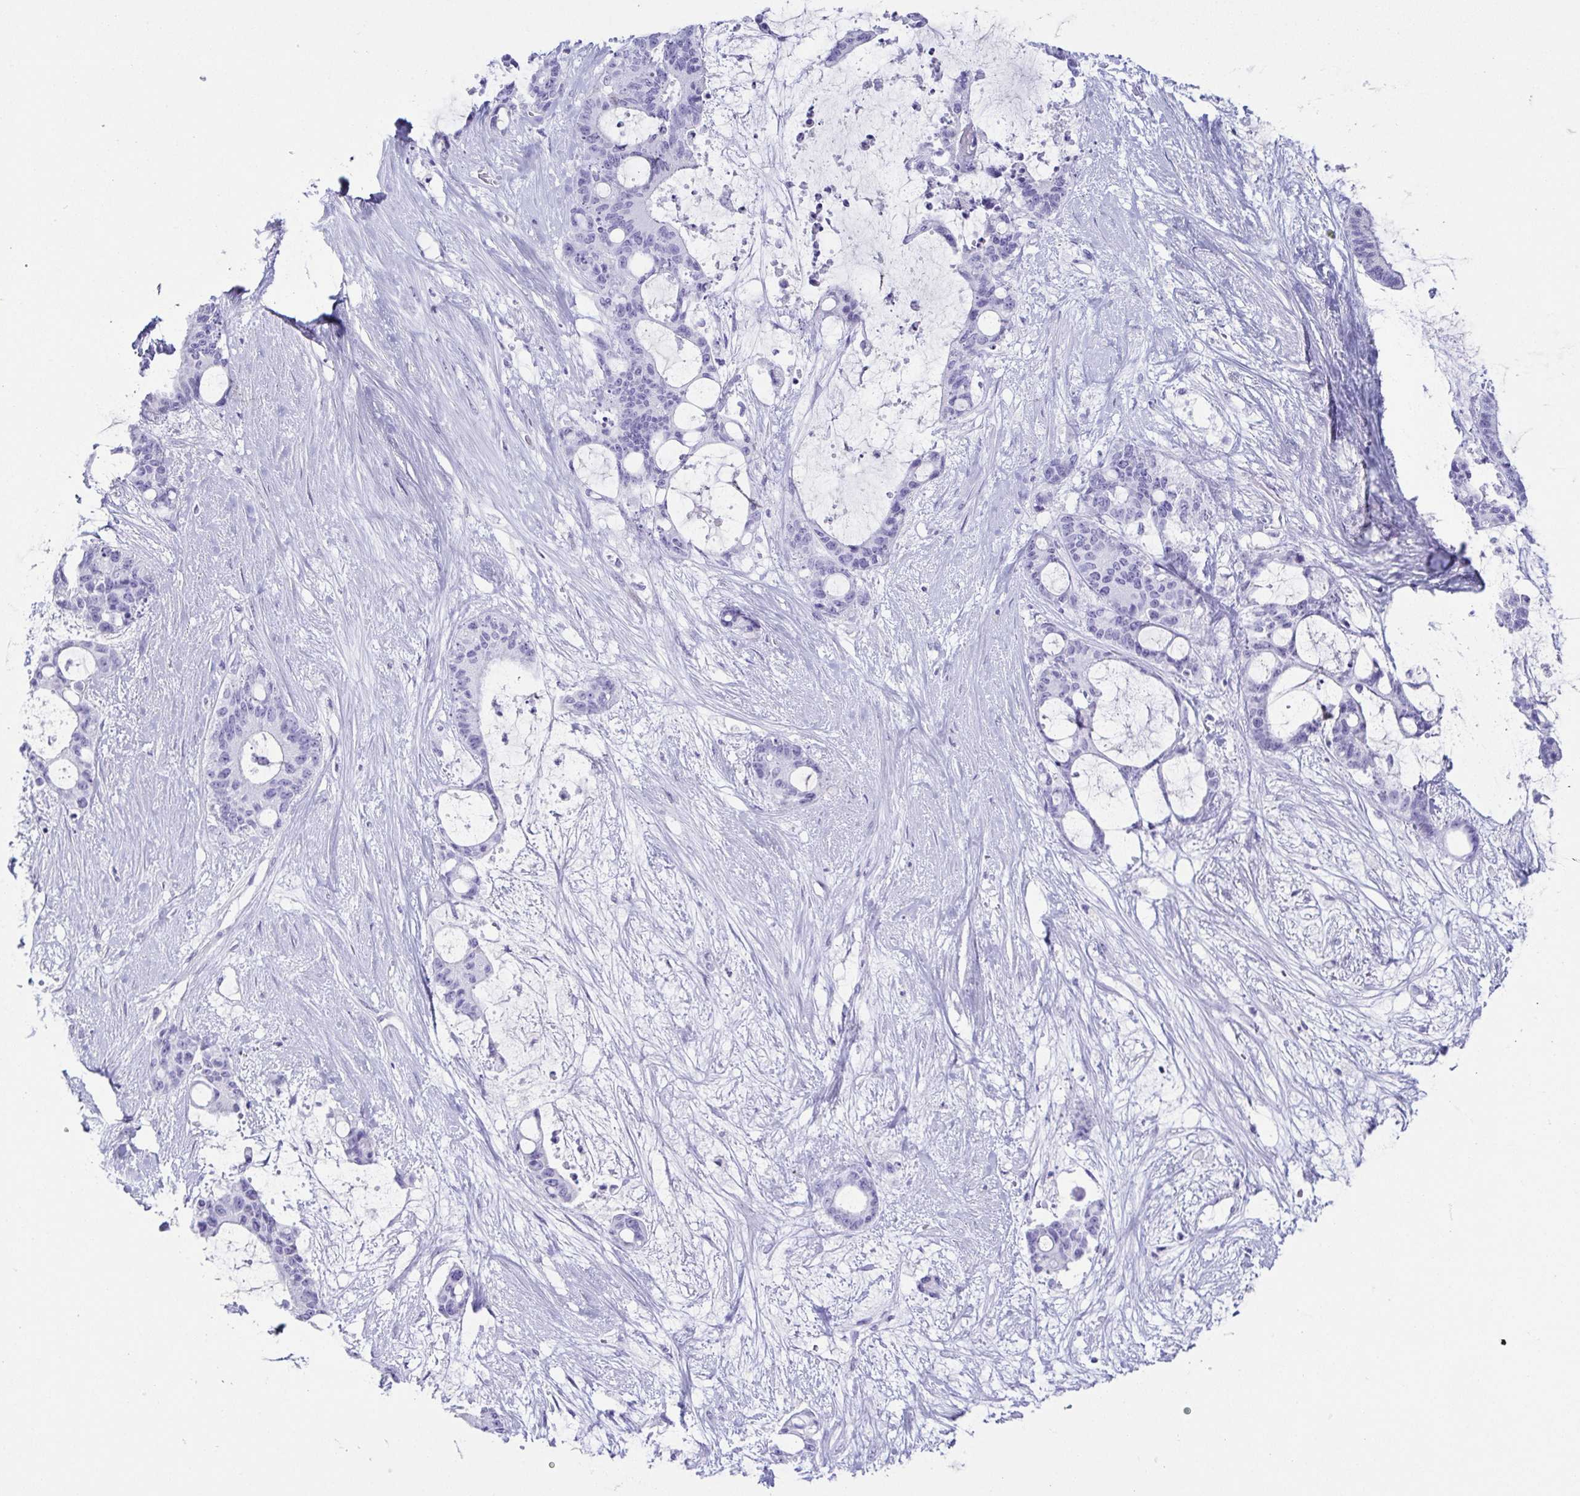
{"staining": {"intensity": "negative", "quantity": "none", "location": "none"}, "tissue": "liver cancer", "cell_type": "Tumor cells", "image_type": "cancer", "snomed": [{"axis": "morphology", "description": "Normal tissue, NOS"}, {"axis": "morphology", "description": "Cholangiocarcinoma"}, {"axis": "topography", "description": "Liver"}, {"axis": "topography", "description": "Peripheral nerve tissue"}], "caption": "Human cholangiocarcinoma (liver) stained for a protein using immunohistochemistry (IHC) displays no expression in tumor cells.", "gene": "CD164L2", "patient": {"sex": "female", "age": 73}}